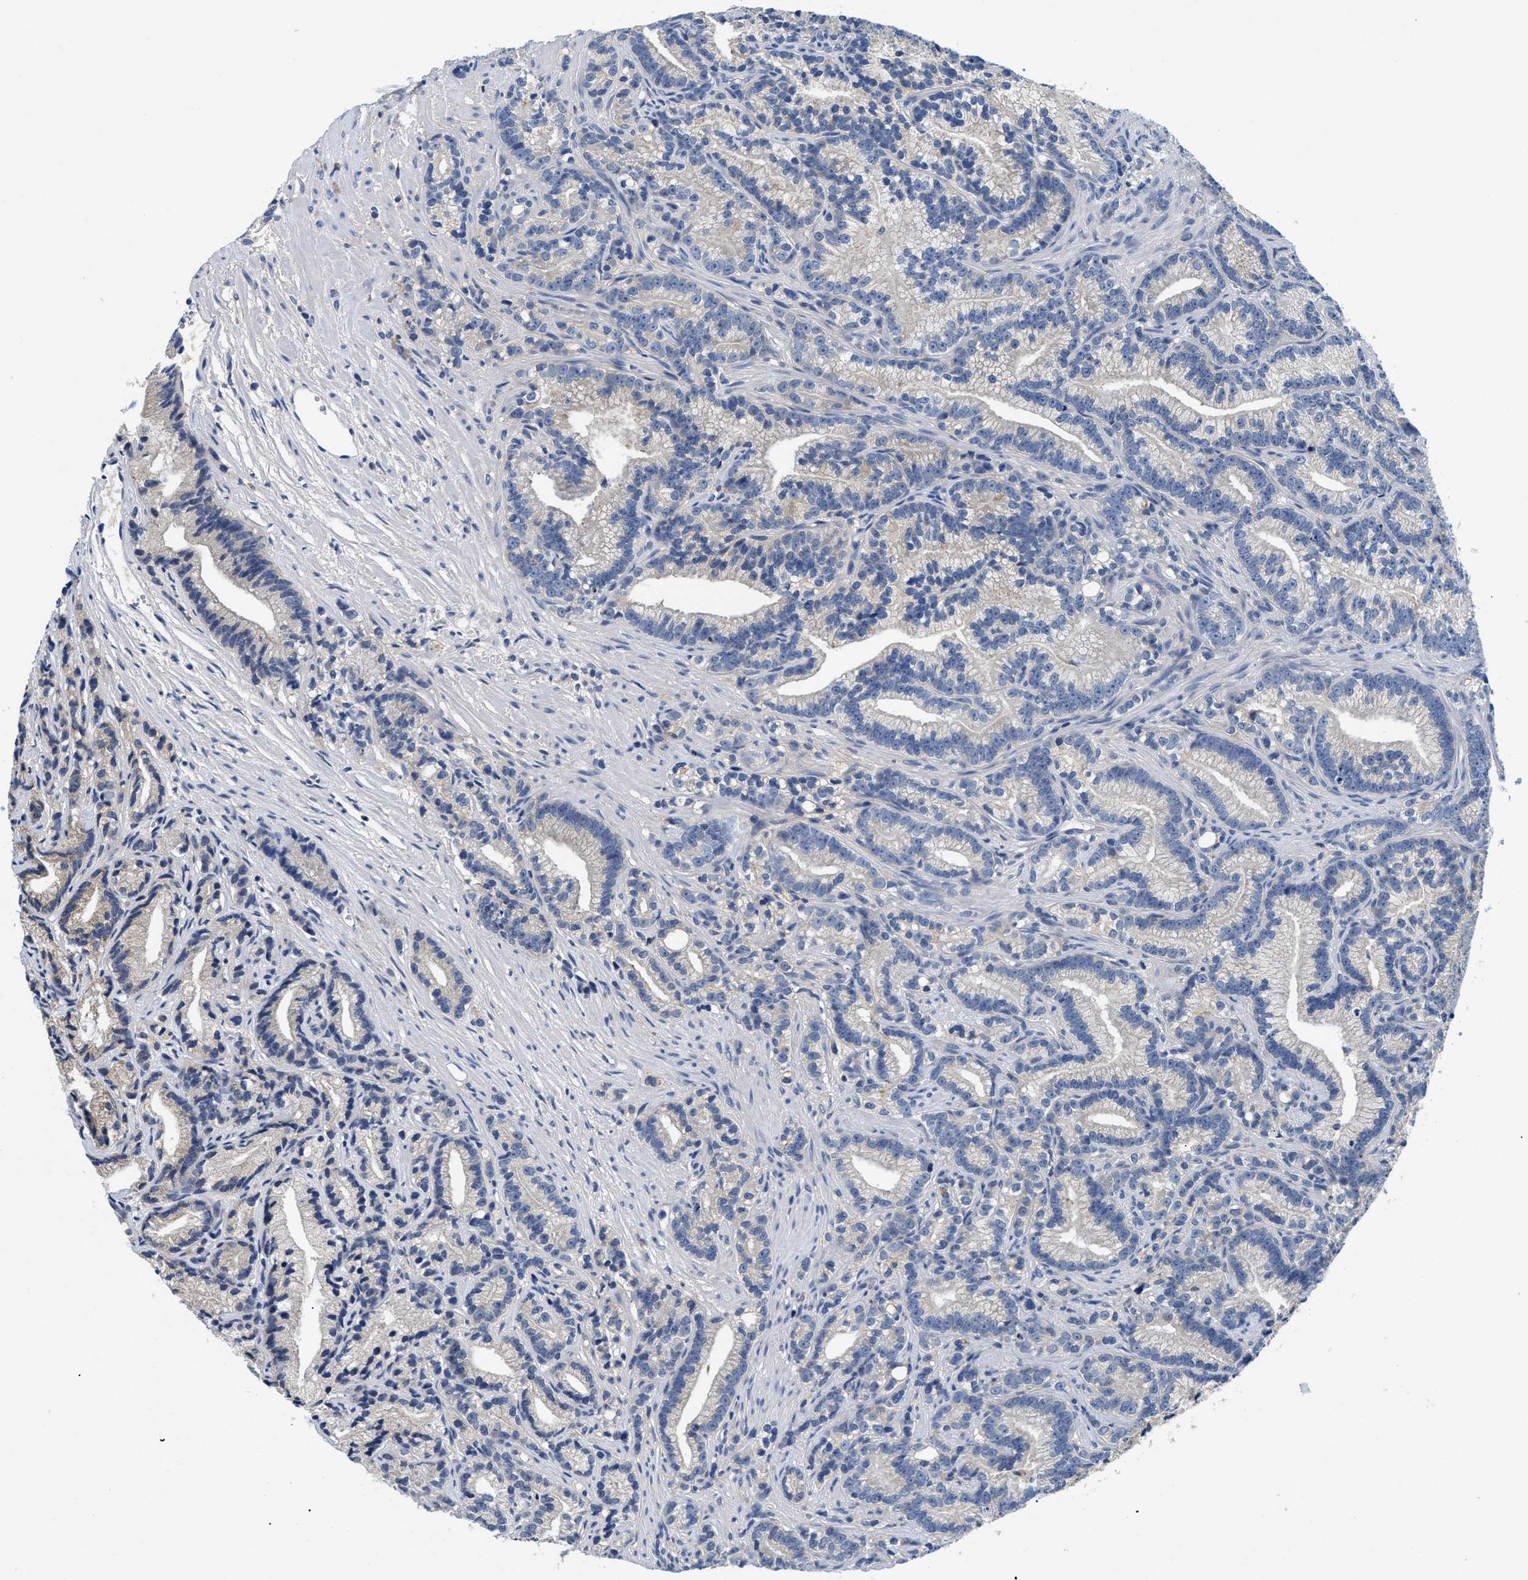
{"staining": {"intensity": "negative", "quantity": "none", "location": "none"}, "tissue": "prostate cancer", "cell_type": "Tumor cells", "image_type": "cancer", "snomed": [{"axis": "morphology", "description": "Adenocarcinoma, Low grade"}, {"axis": "topography", "description": "Prostate"}], "caption": "The IHC histopathology image has no significant positivity in tumor cells of adenocarcinoma (low-grade) (prostate) tissue.", "gene": "MEA1", "patient": {"sex": "male", "age": 89}}